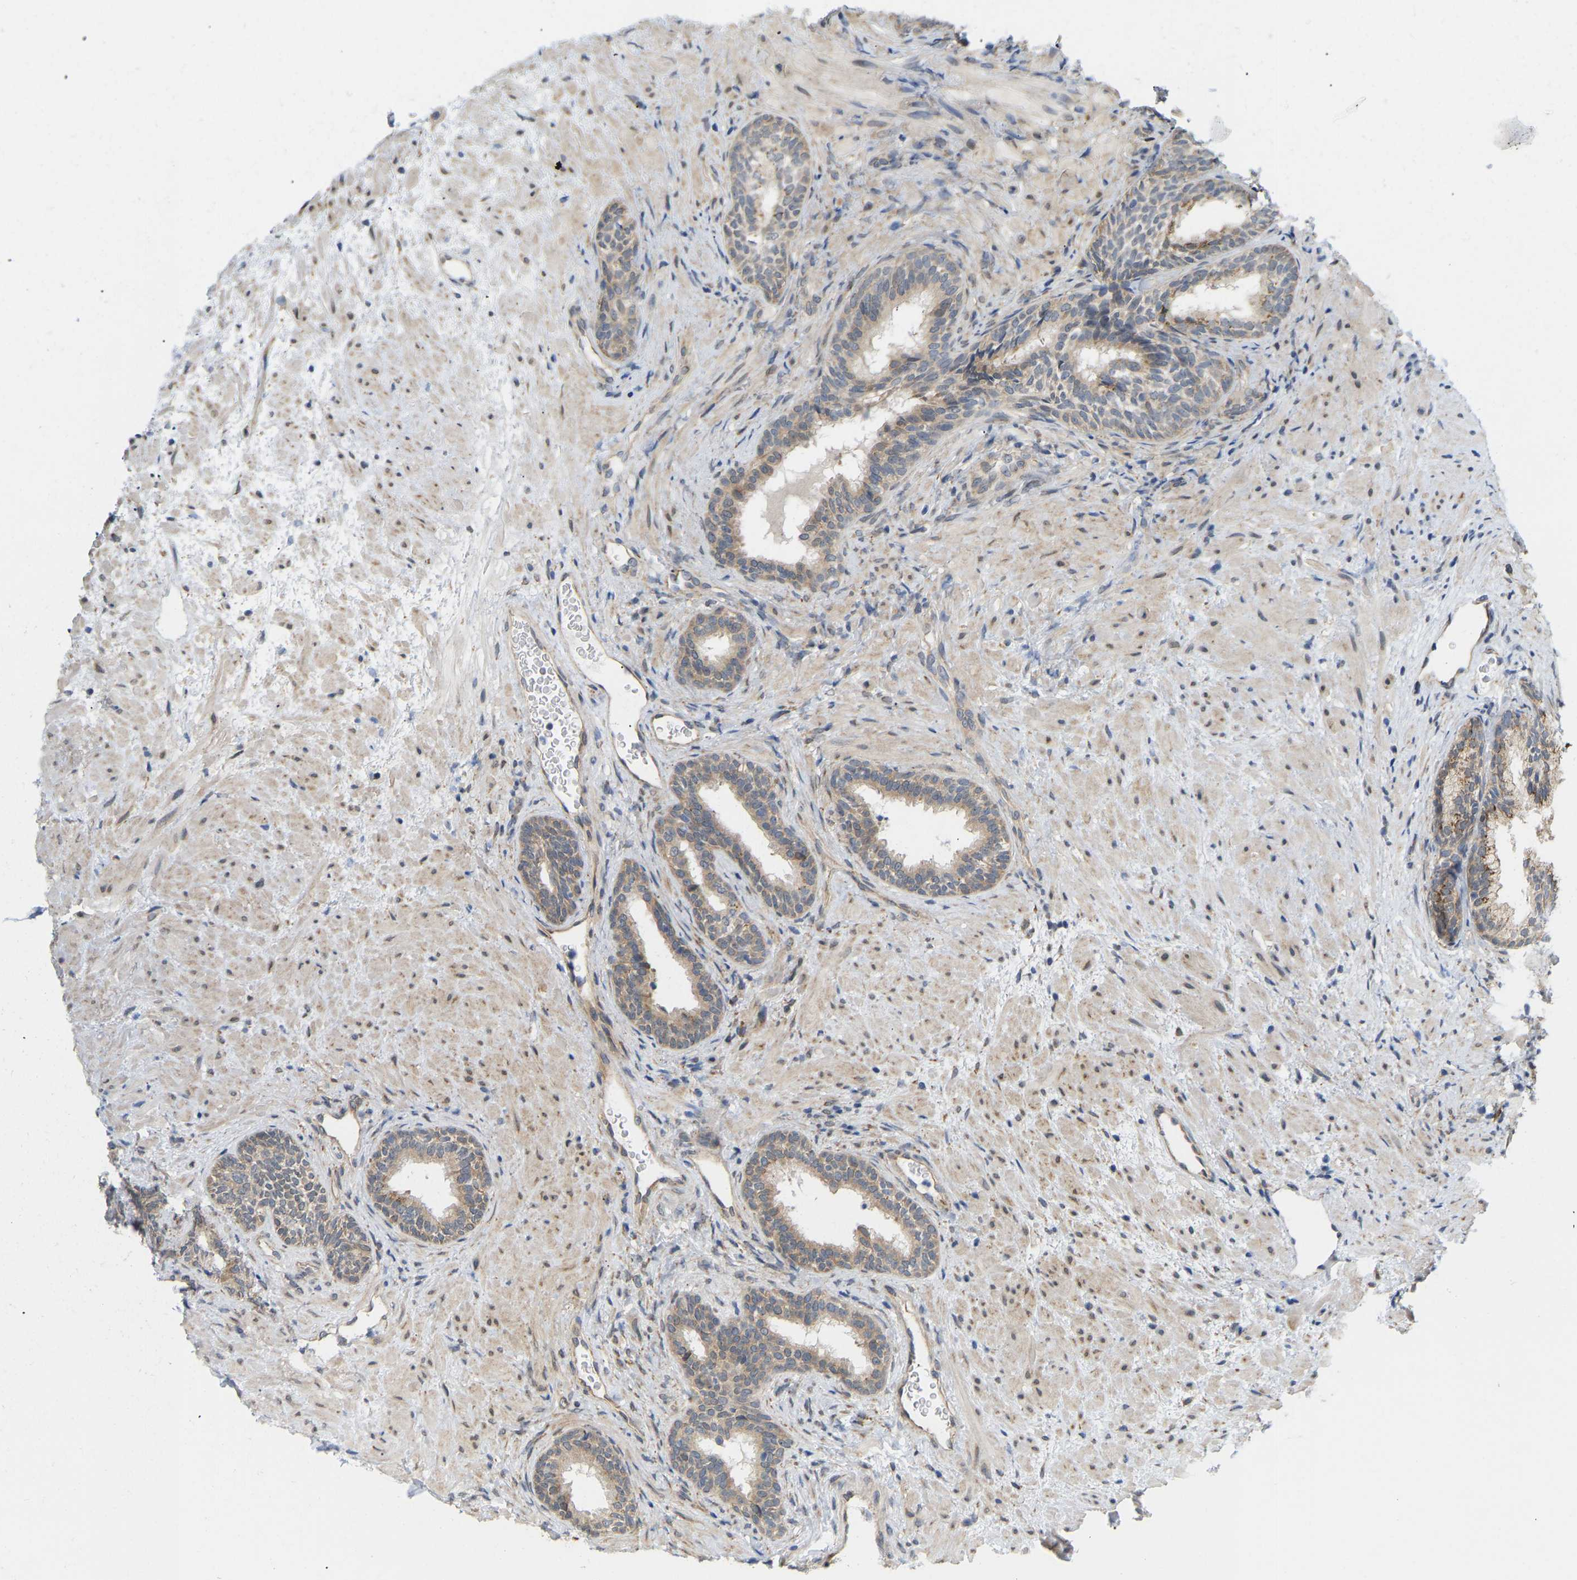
{"staining": {"intensity": "moderate", "quantity": ">75%", "location": "cytoplasmic/membranous"}, "tissue": "prostate", "cell_type": "Glandular cells", "image_type": "normal", "snomed": [{"axis": "morphology", "description": "Normal tissue, NOS"}, {"axis": "topography", "description": "Prostate"}], "caption": "About >75% of glandular cells in benign human prostate reveal moderate cytoplasmic/membranous protein staining as visualized by brown immunohistochemical staining.", "gene": "BEND3", "patient": {"sex": "male", "age": 76}}